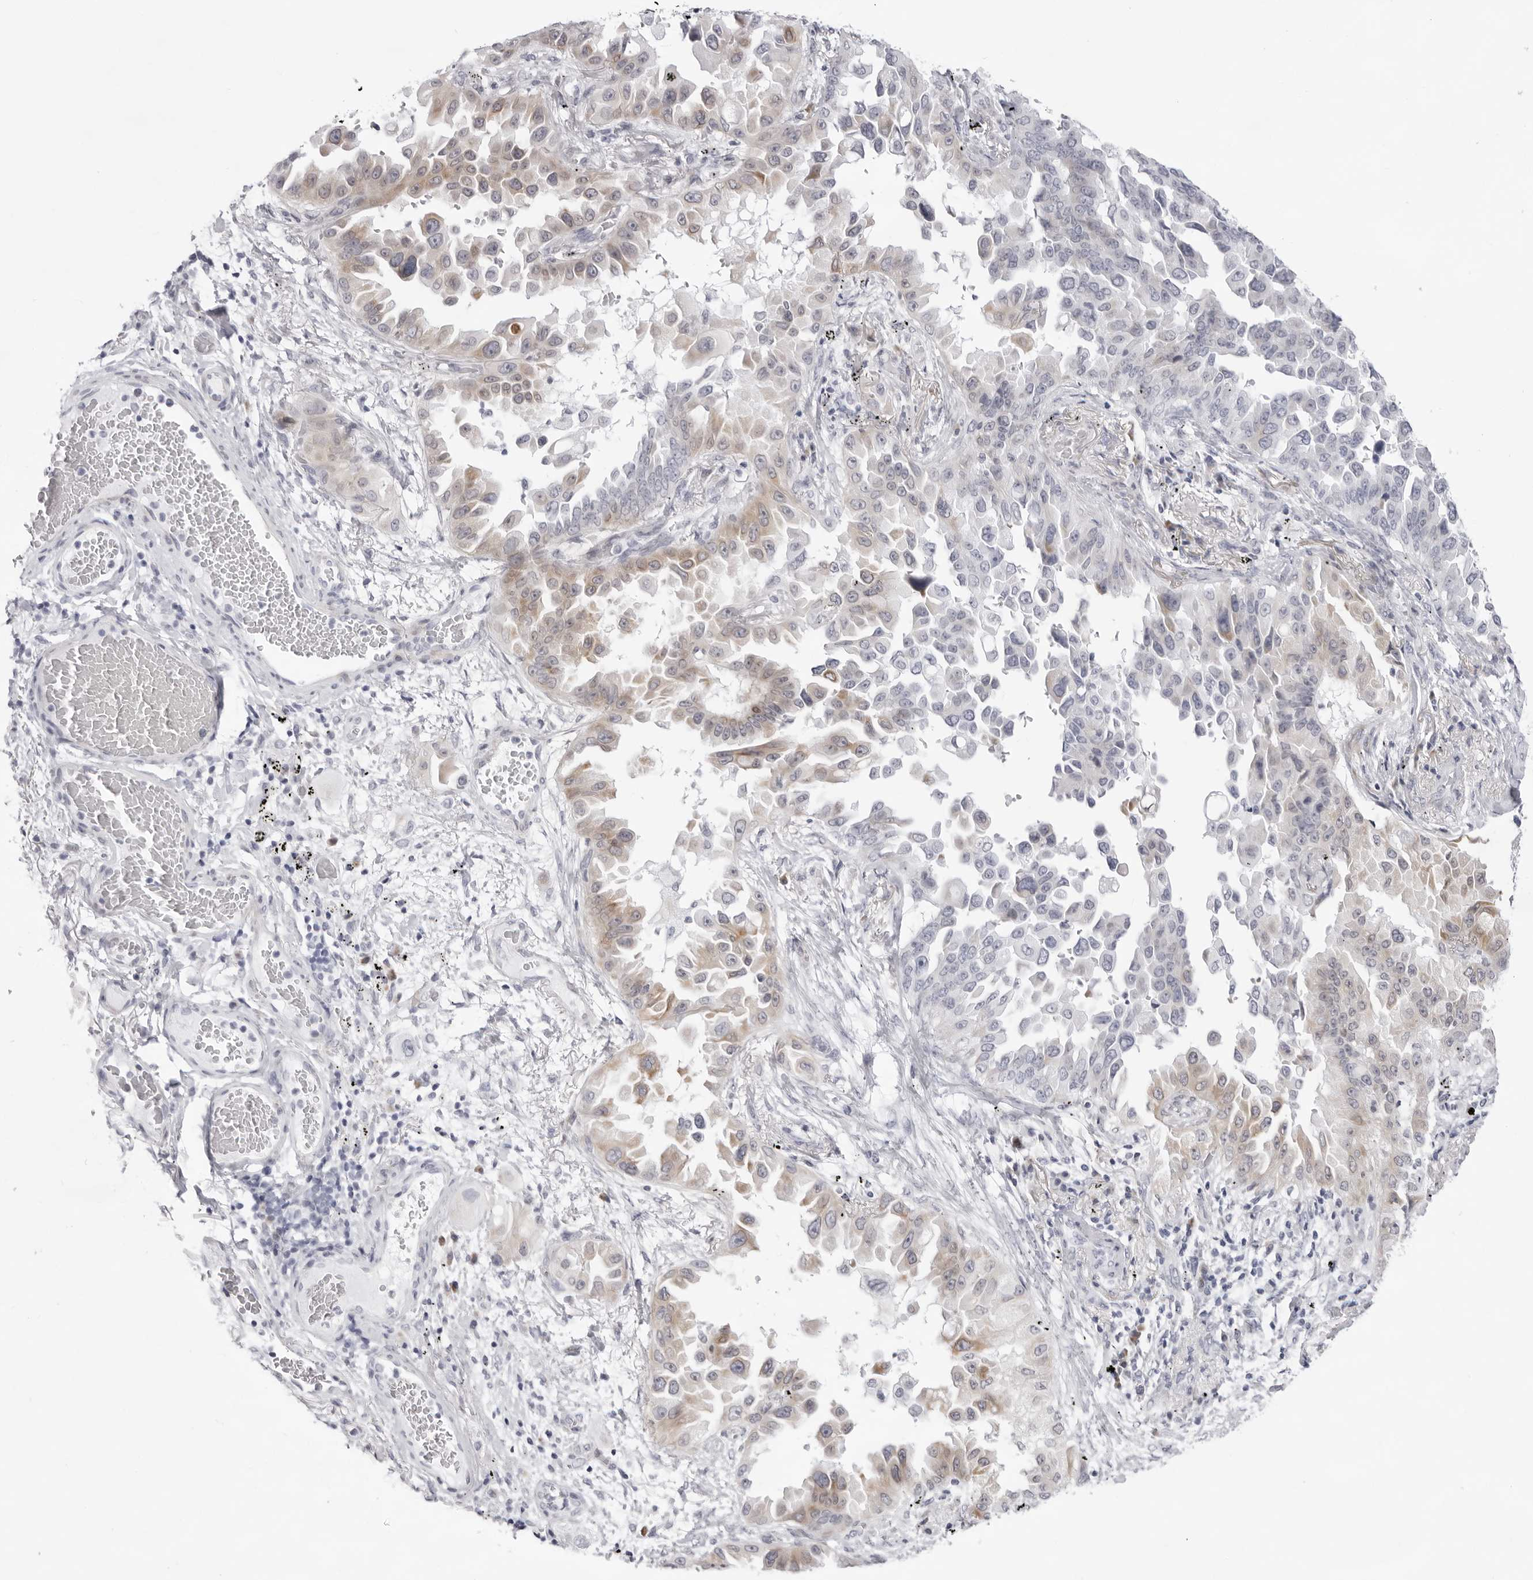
{"staining": {"intensity": "moderate", "quantity": "<25%", "location": "cytoplasmic/membranous"}, "tissue": "lung cancer", "cell_type": "Tumor cells", "image_type": "cancer", "snomed": [{"axis": "morphology", "description": "Adenocarcinoma, NOS"}, {"axis": "topography", "description": "Lung"}], "caption": "IHC (DAB) staining of lung adenocarcinoma shows moderate cytoplasmic/membranous protein positivity in about <25% of tumor cells. Immunohistochemistry (ihc) stains the protein of interest in brown and the nuclei are stained blue.", "gene": "SMIM2", "patient": {"sex": "female", "age": 67}}